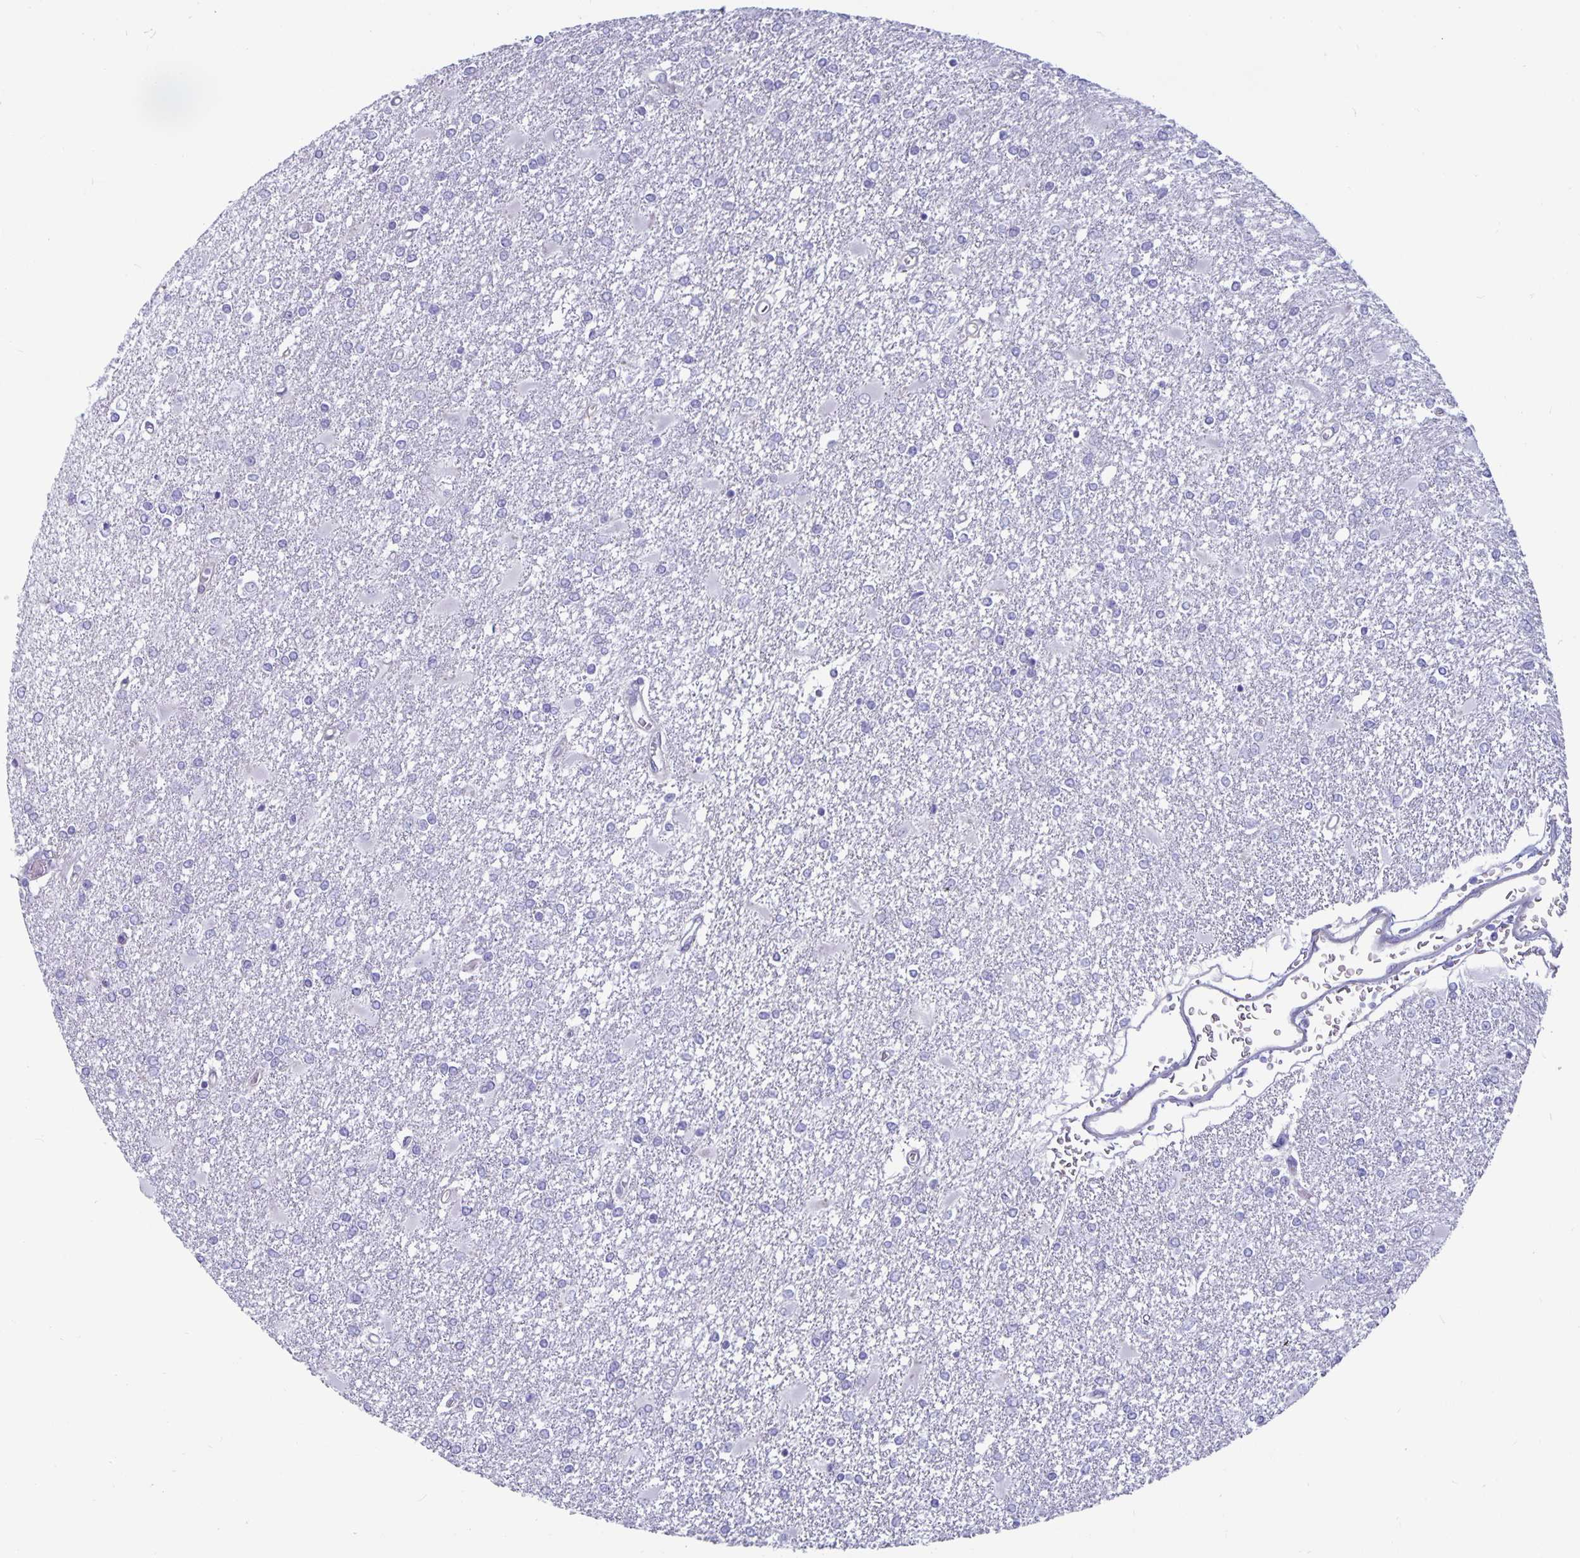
{"staining": {"intensity": "negative", "quantity": "none", "location": "none"}, "tissue": "glioma", "cell_type": "Tumor cells", "image_type": "cancer", "snomed": [{"axis": "morphology", "description": "Glioma, malignant, High grade"}, {"axis": "topography", "description": "Cerebral cortex"}], "caption": "Glioma was stained to show a protein in brown. There is no significant staining in tumor cells.", "gene": "PLCB3", "patient": {"sex": "male", "age": 79}}